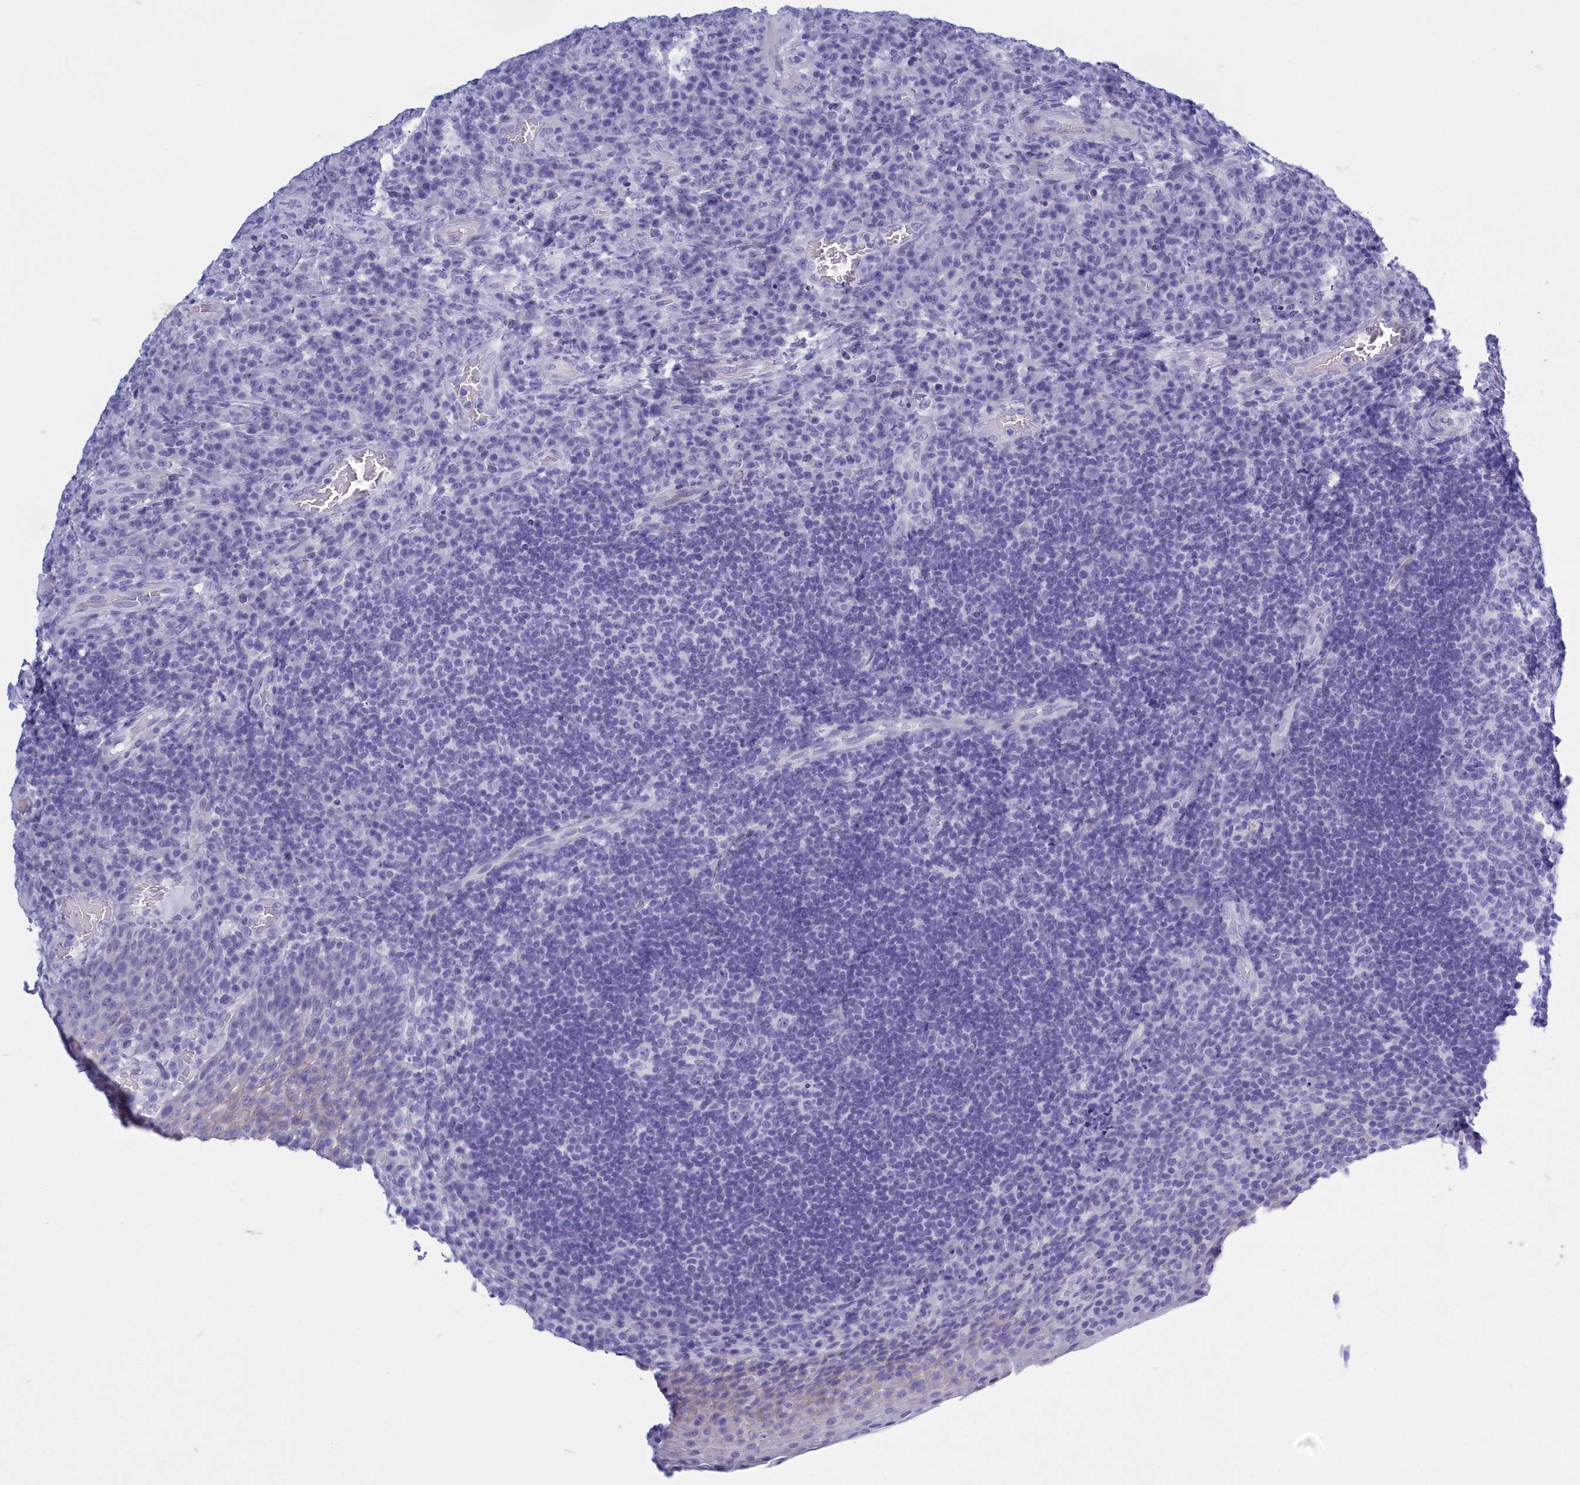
{"staining": {"intensity": "negative", "quantity": "none", "location": "none"}, "tissue": "tonsil", "cell_type": "Germinal center cells", "image_type": "normal", "snomed": [{"axis": "morphology", "description": "Normal tissue, NOS"}, {"axis": "topography", "description": "Tonsil"}], "caption": "DAB (3,3'-diaminobenzidine) immunohistochemical staining of normal human tonsil displays no significant staining in germinal center cells.", "gene": "TMEM97", "patient": {"sex": "male", "age": 17}}